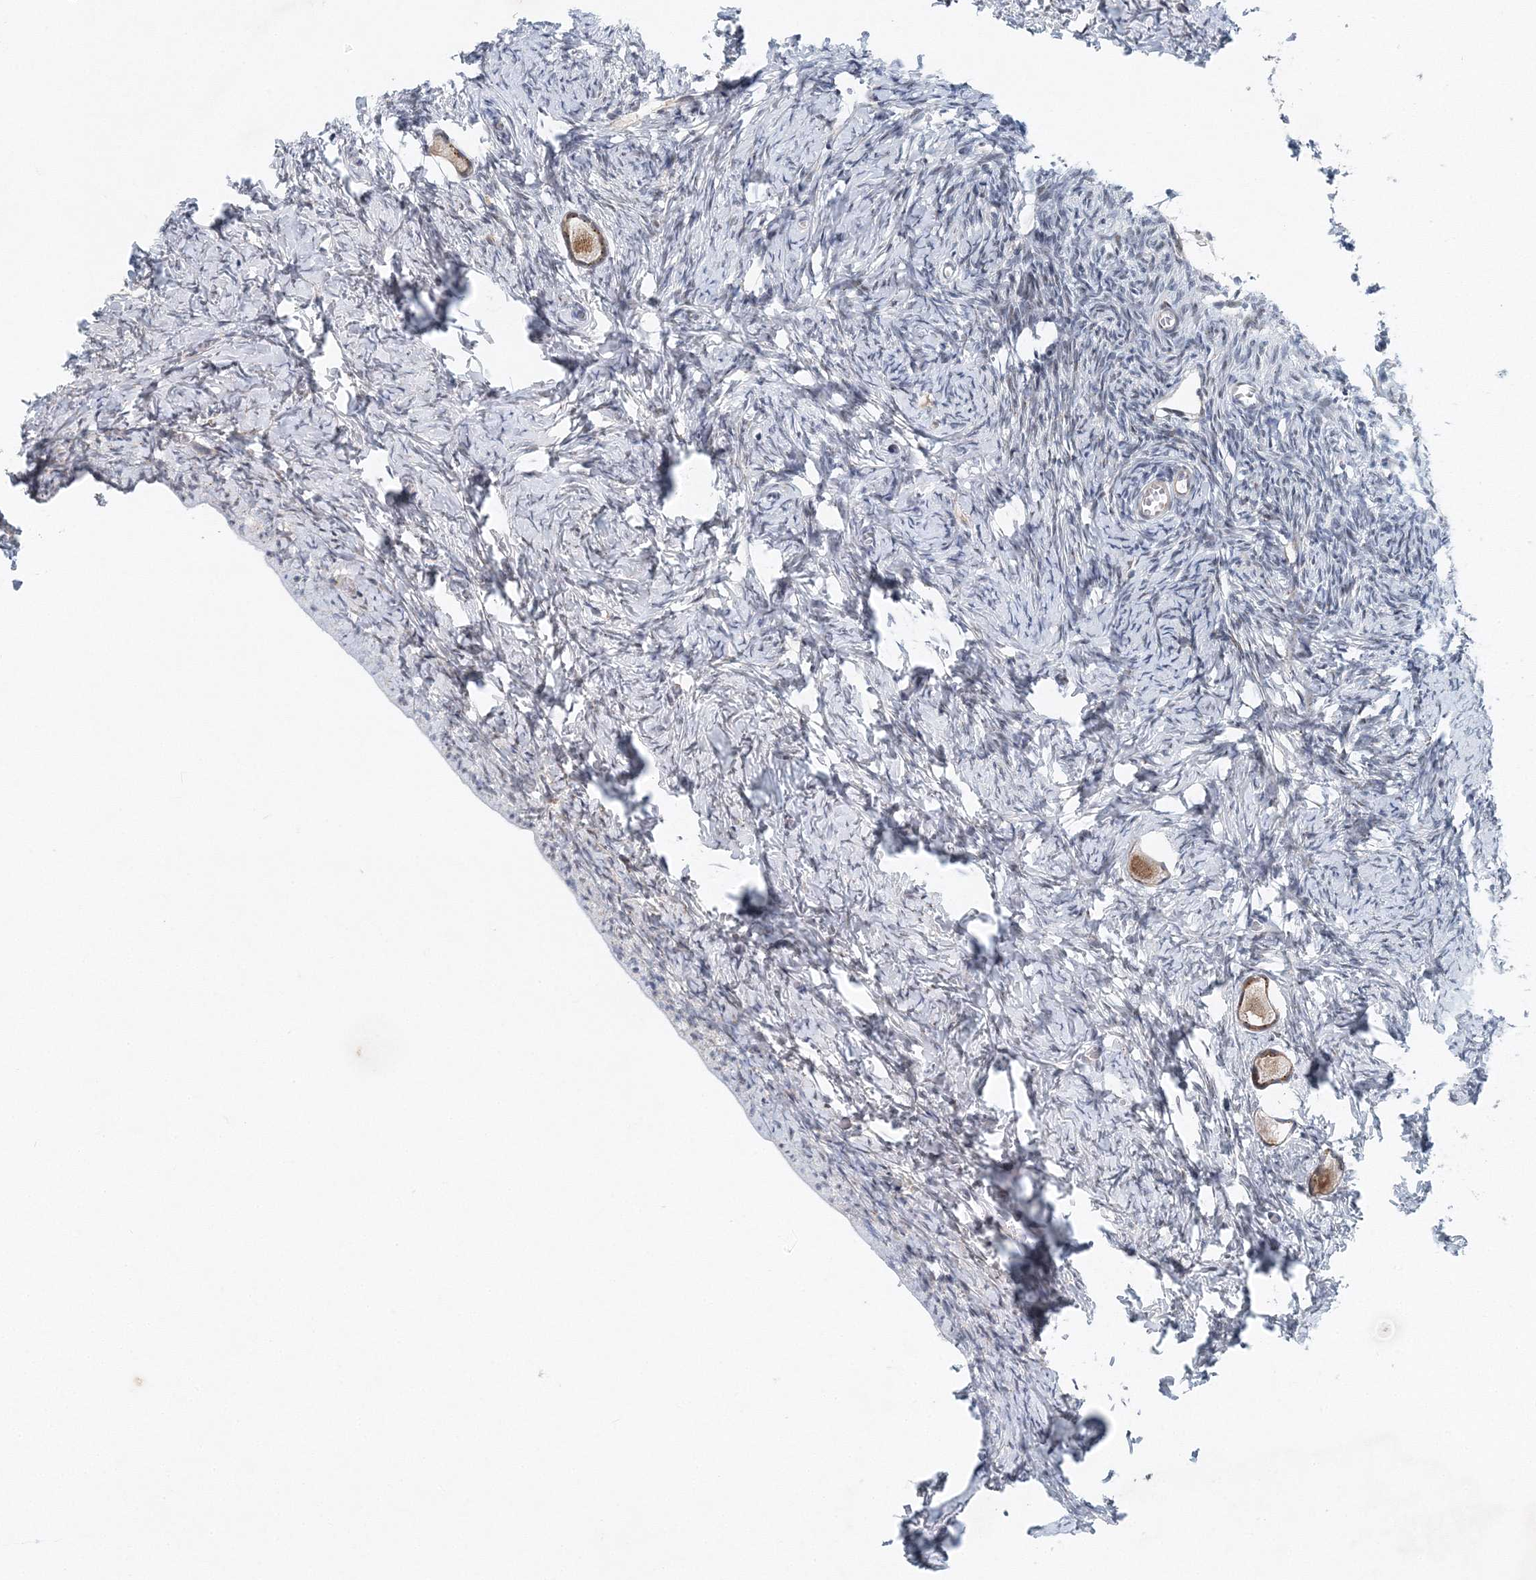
{"staining": {"intensity": "moderate", "quantity": ">75%", "location": "nuclear"}, "tissue": "ovary", "cell_type": "Follicle cells", "image_type": "normal", "snomed": [{"axis": "morphology", "description": "Normal tissue, NOS"}, {"axis": "topography", "description": "Ovary"}], "caption": "Protein staining by IHC reveals moderate nuclear positivity in approximately >75% of follicle cells in normal ovary.", "gene": "UIMC1", "patient": {"sex": "female", "age": 27}}